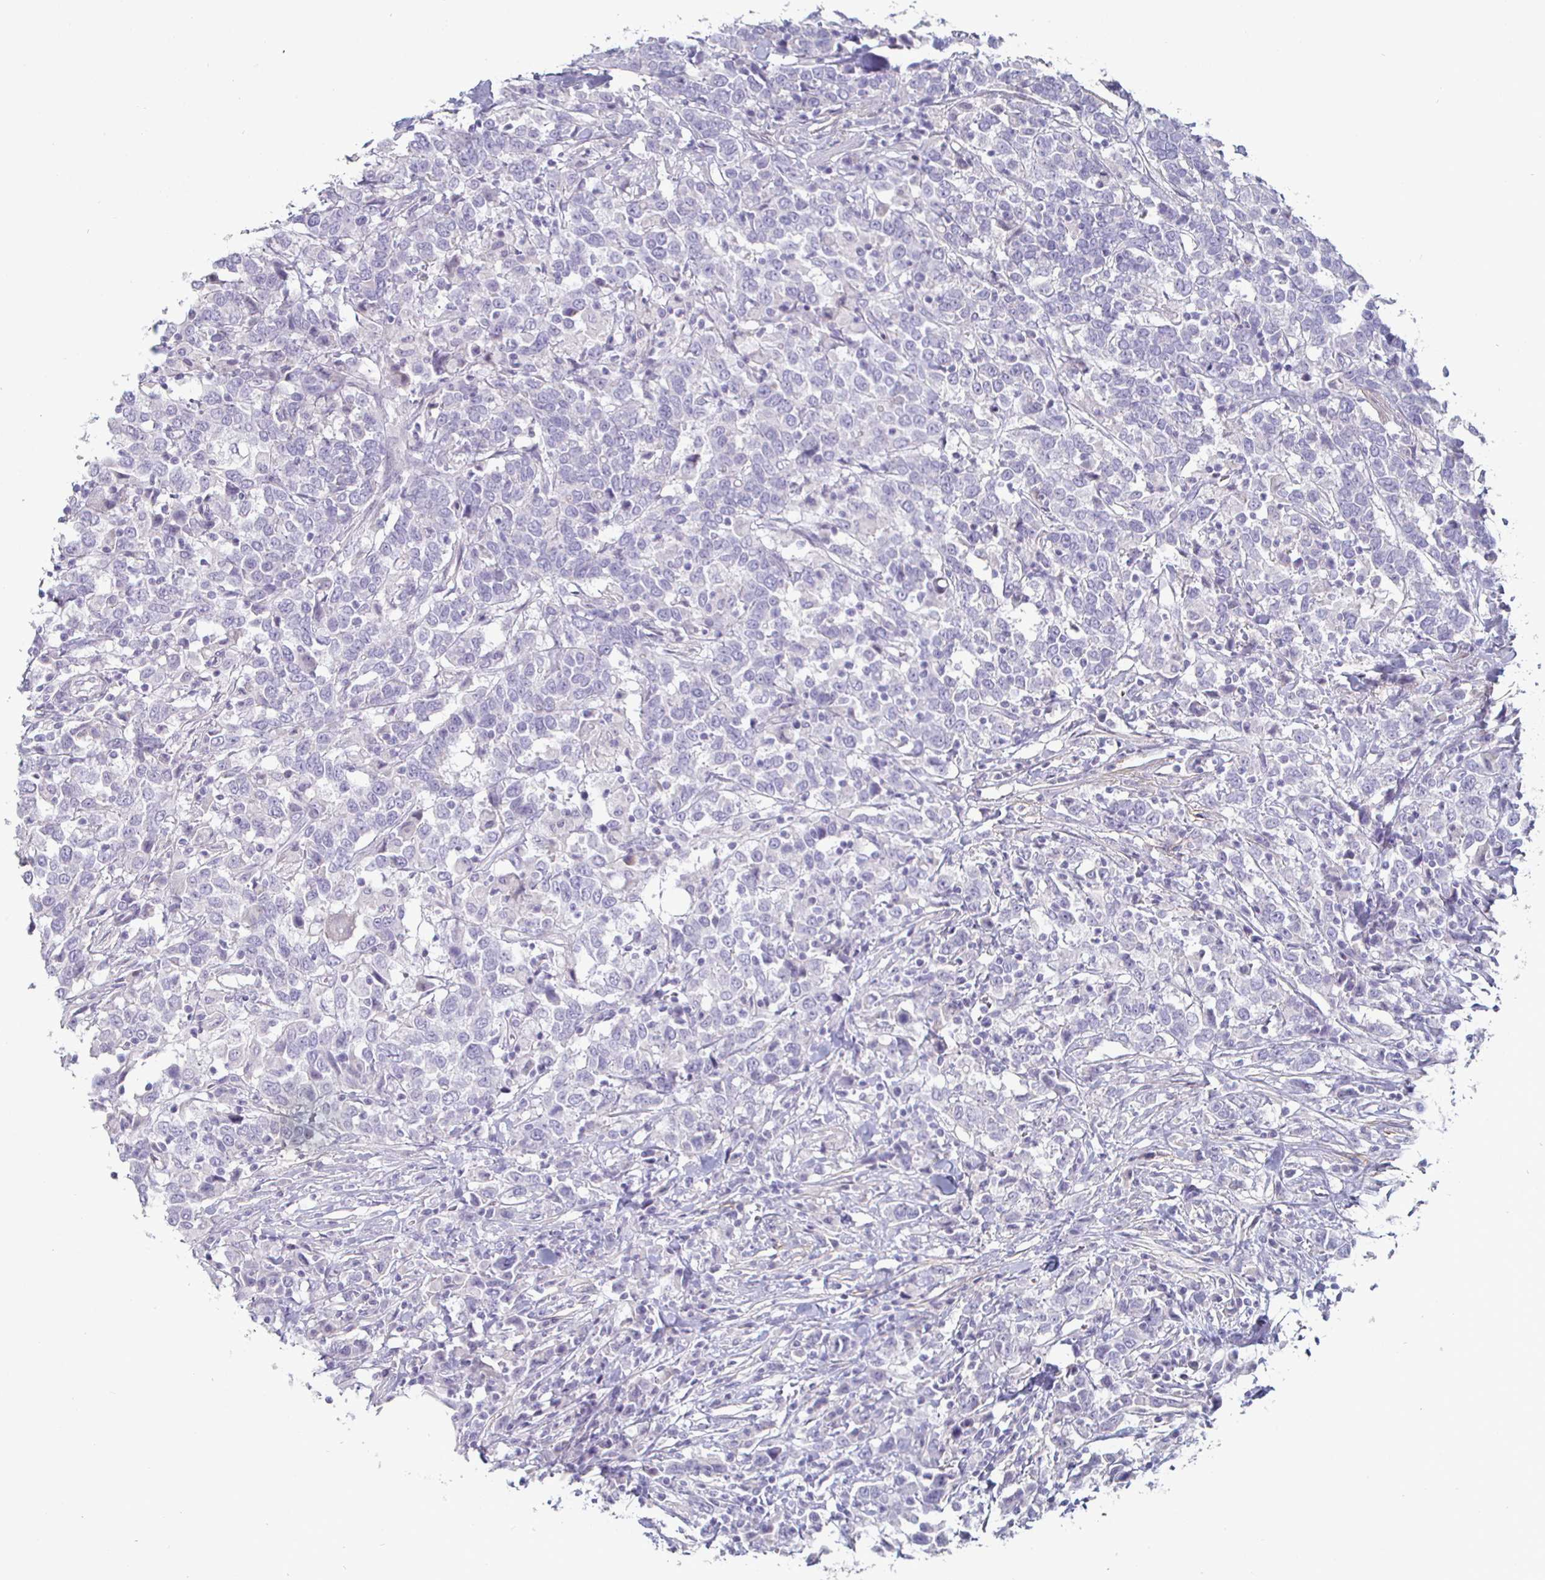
{"staining": {"intensity": "negative", "quantity": "none", "location": "none"}, "tissue": "urothelial cancer", "cell_type": "Tumor cells", "image_type": "cancer", "snomed": [{"axis": "morphology", "description": "Urothelial carcinoma, High grade"}, {"axis": "topography", "description": "Urinary bladder"}], "caption": "Immunohistochemistry histopathology image of human urothelial cancer stained for a protein (brown), which displays no expression in tumor cells. (DAB immunohistochemistry visualized using brightfield microscopy, high magnification).", "gene": "ENPP1", "patient": {"sex": "male", "age": 61}}